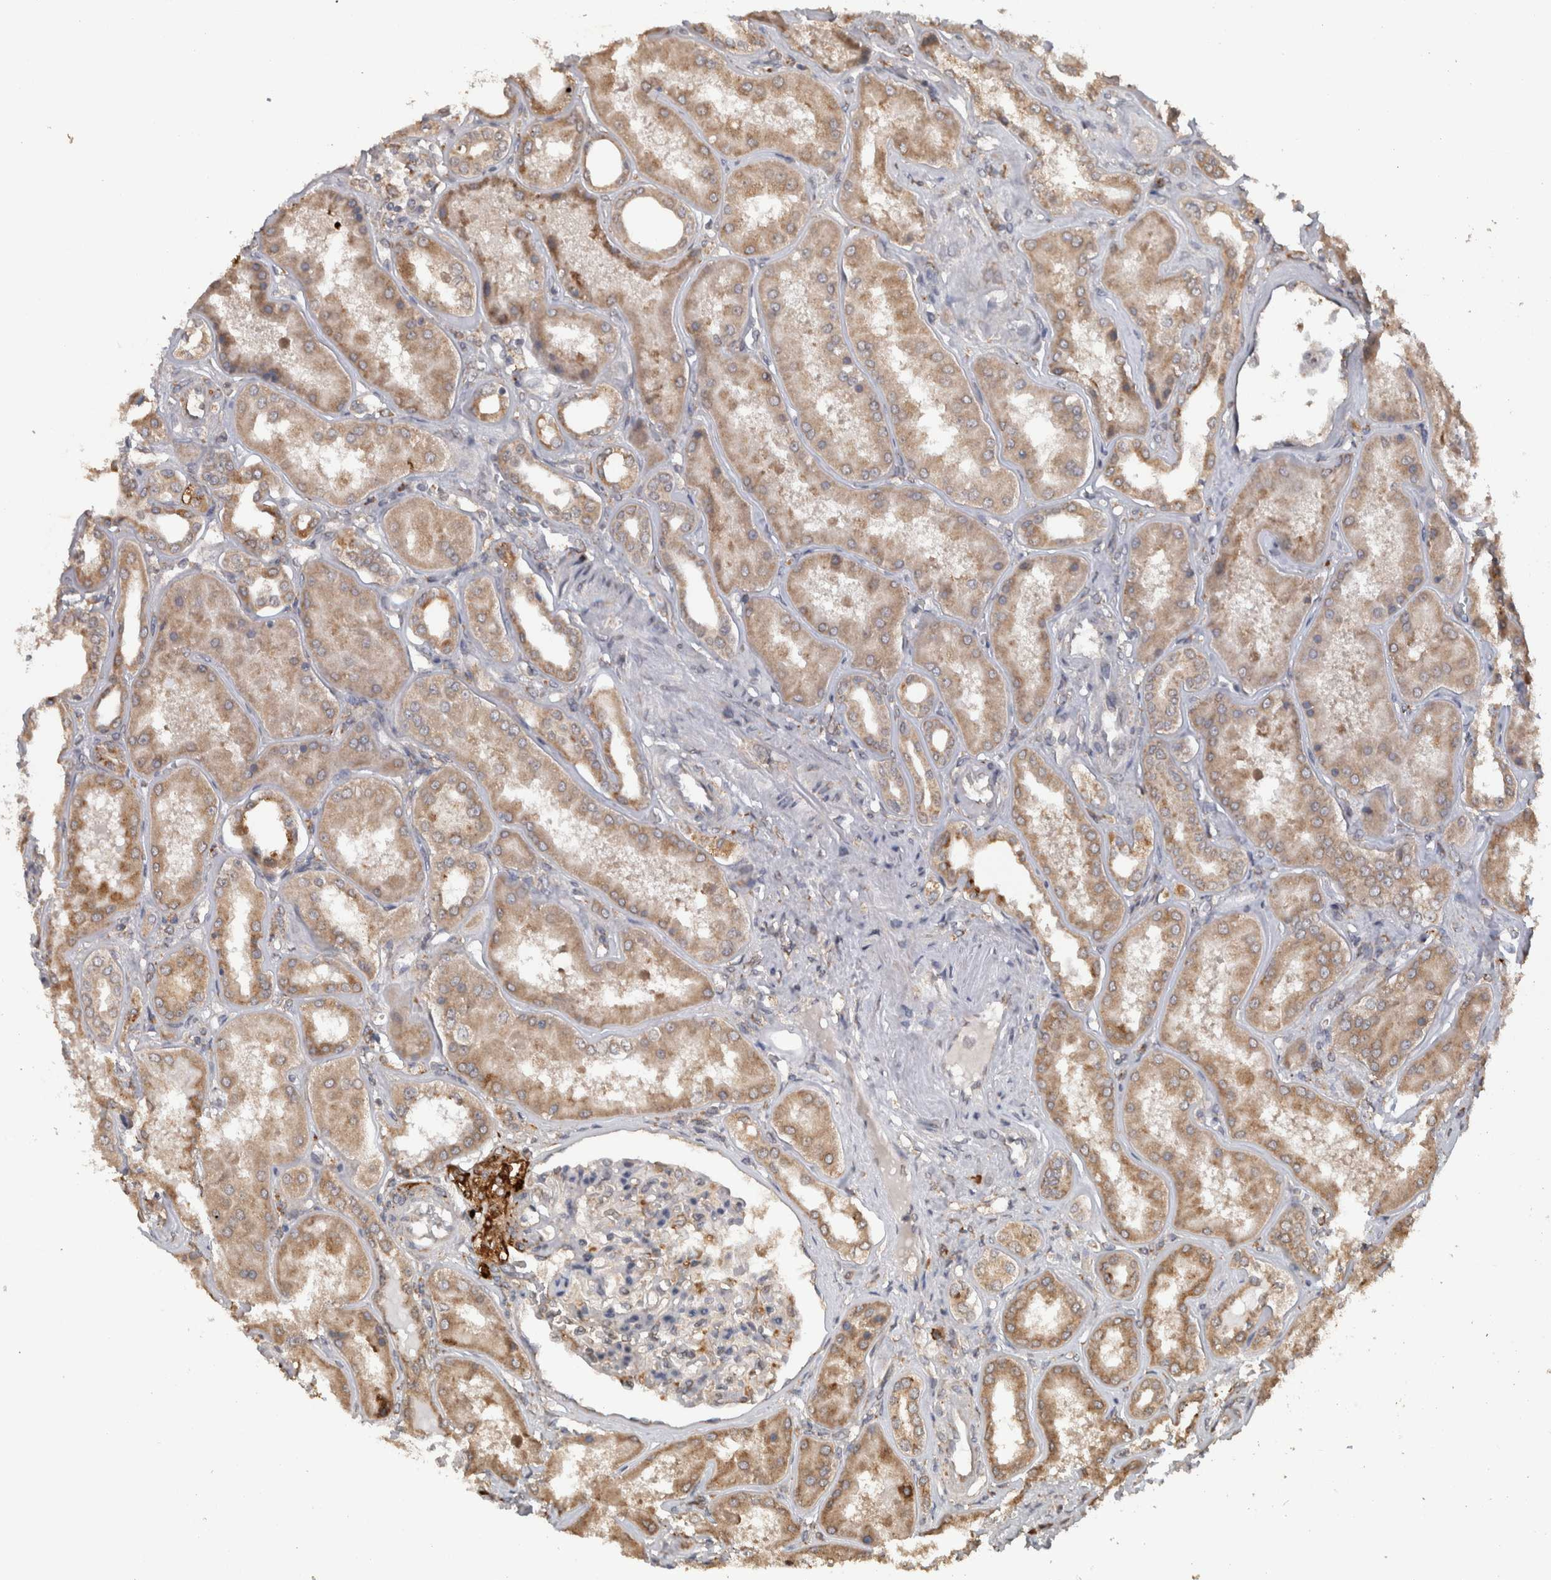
{"staining": {"intensity": "negative", "quantity": "none", "location": "none"}, "tissue": "kidney", "cell_type": "Cells in glomeruli", "image_type": "normal", "snomed": [{"axis": "morphology", "description": "Normal tissue, NOS"}, {"axis": "topography", "description": "Kidney"}], "caption": "Histopathology image shows no significant protein positivity in cells in glomeruli of benign kidney. (Stains: DAB (3,3'-diaminobenzidine) IHC with hematoxylin counter stain, Microscopy: brightfield microscopy at high magnification).", "gene": "ADGRL3", "patient": {"sex": "female", "age": 56}}